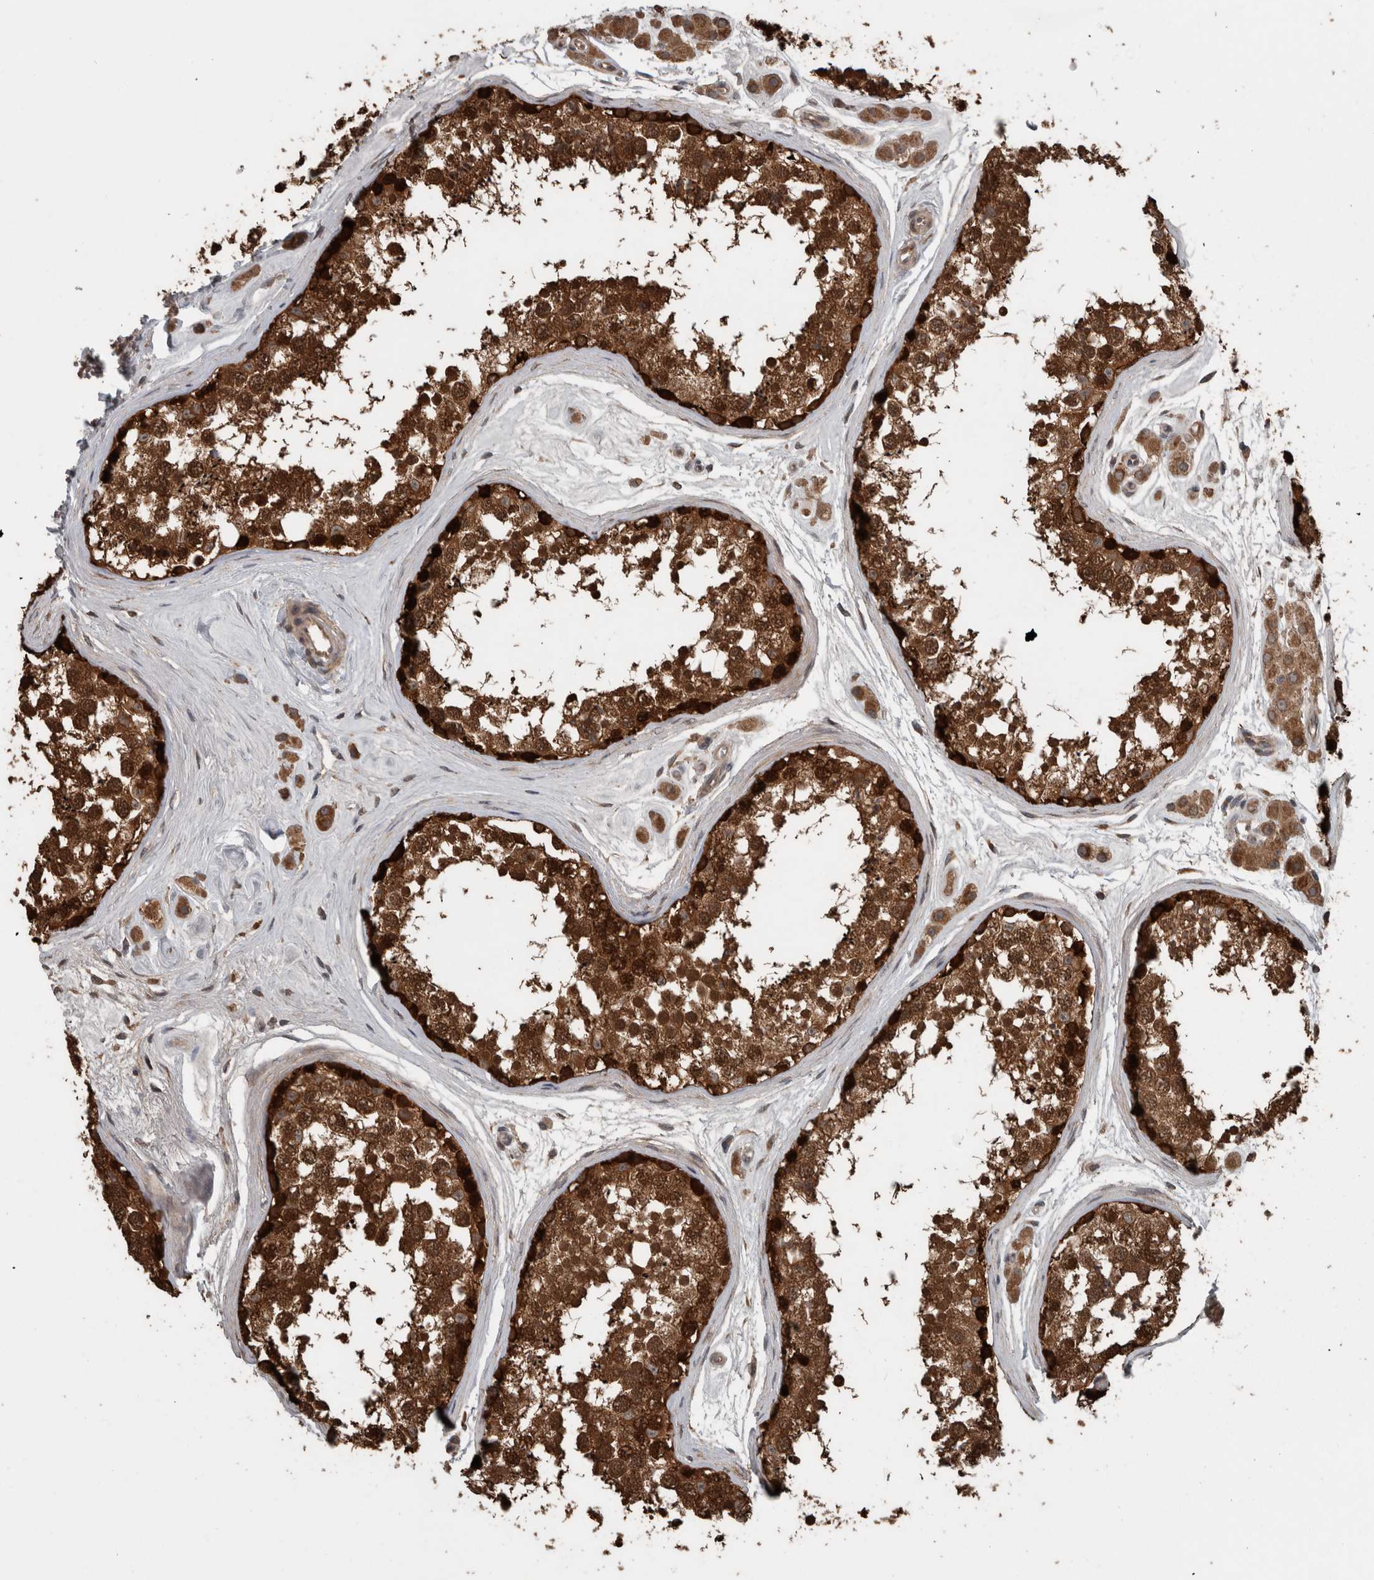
{"staining": {"intensity": "strong", "quantity": ">75%", "location": "cytoplasmic/membranous,nuclear"}, "tissue": "testis", "cell_type": "Cells in seminiferous ducts", "image_type": "normal", "snomed": [{"axis": "morphology", "description": "Normal tissue, NOS"}, {"axis": "topography", "description": "Testis"}], "caption": "Testis stained with IHC displays strong cytoplasmic/membranous,nuclear expression in about >75% of cells in seminiferous ducts.", "gene": "RIOK3", "patient": {"sex": "male", "age": 56}}